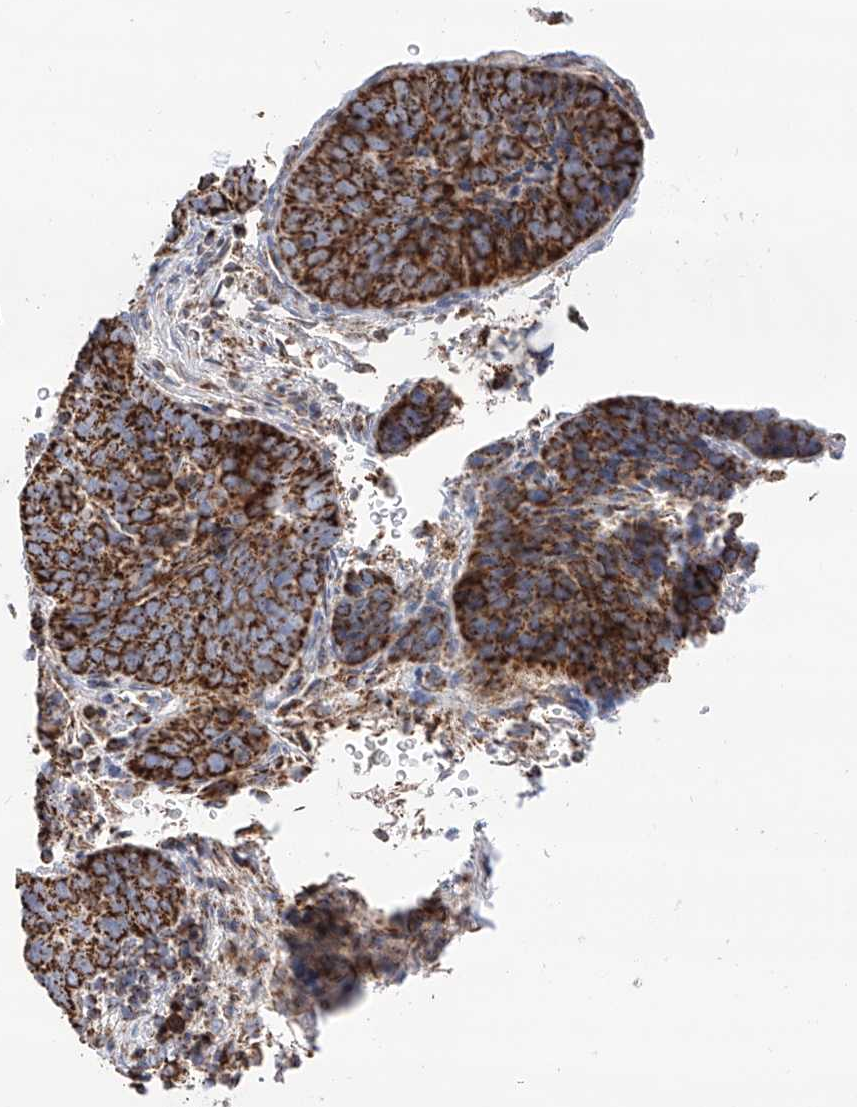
{"staining": {"intensity": "strong", "quantity": ">75%", "location": "cytoplasmic/membranous"}, "tissue": "cervical cancer", "cell_type": "Tumor cells", "image_type": "cancer", "snomed": [{"axis": "morphology", "description": "Squamous cell carcinoma, NOS"}, {"axis": "topography", "description": "Cervix"}], "caption": "Tumor cells show strong cytoplasmic/membranous expression in approximately >75% of cells in cervical cancer (squamous cell carcinoma). Nuclei are stained in blue.", "gene": "TTC27", "patient": {"sex": "female", "age": 60}}